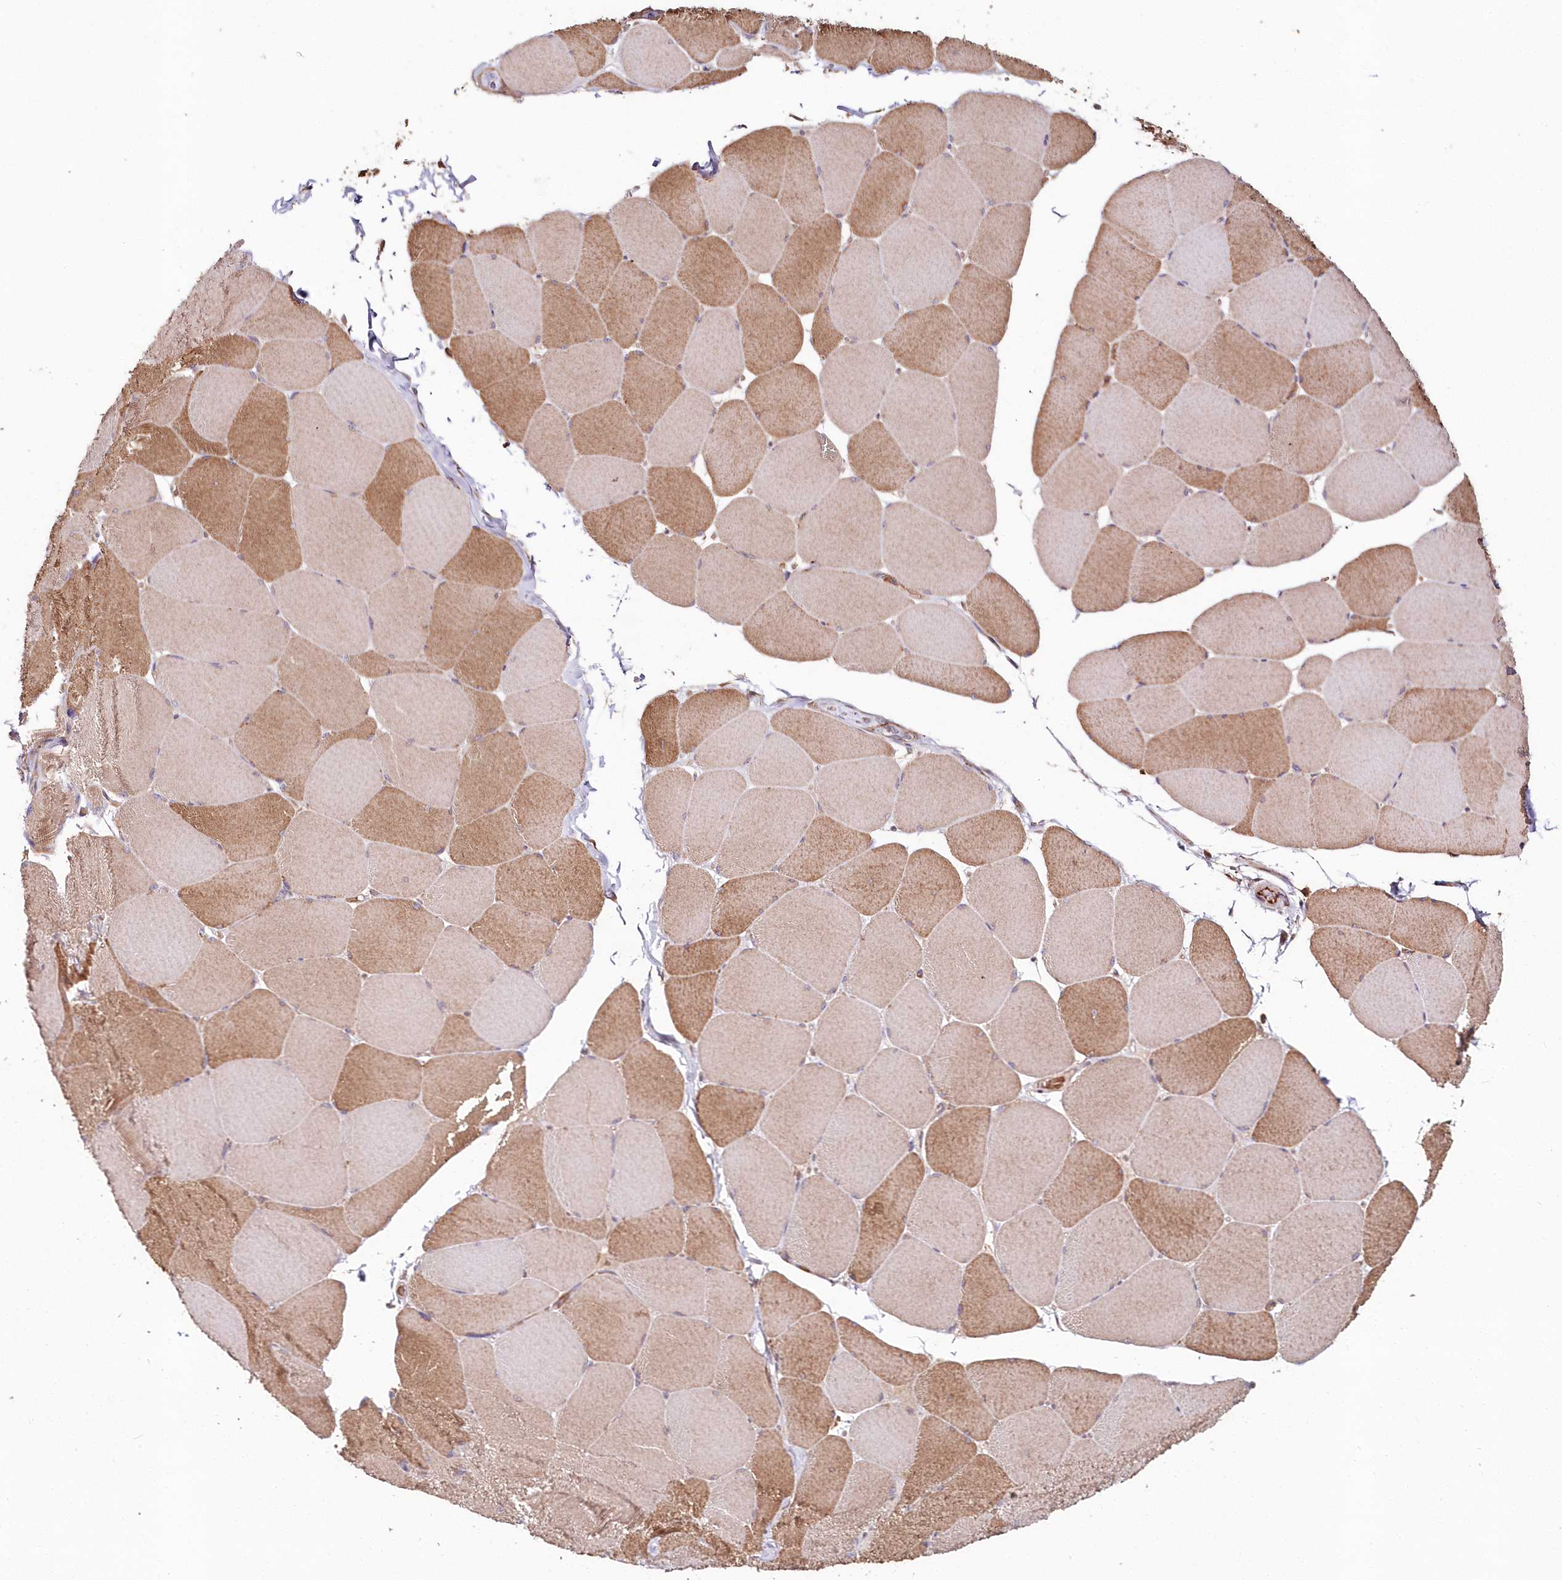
{"staining": {"intensity": "moderate", "quantity": "25%-75%", "location": "cytoplasmic/membranous"}, "tissue": "skeletal muscle", "cell_type": "Myocytes", "image_type": "normal", "snomed": [{"axis": "morphology", "description": "Normal tissue, NOS"}, {"axis": "topography", "description": "Skeletal muscle"}, {"axis": "topography", "description": "Head-Neck"}], "caption": "Skeletal muscle stained with DAB IHC exhibits medium levels of moderate cytoplasmic/membranous expression in approximately 25%-75% of myocytes. (DAB (3,3'-diaminobenzidine) IHC with brightfield microscopy, high magnification).", "gene": "HYCC2", "patient": {"sex": "male", "age": 66}}